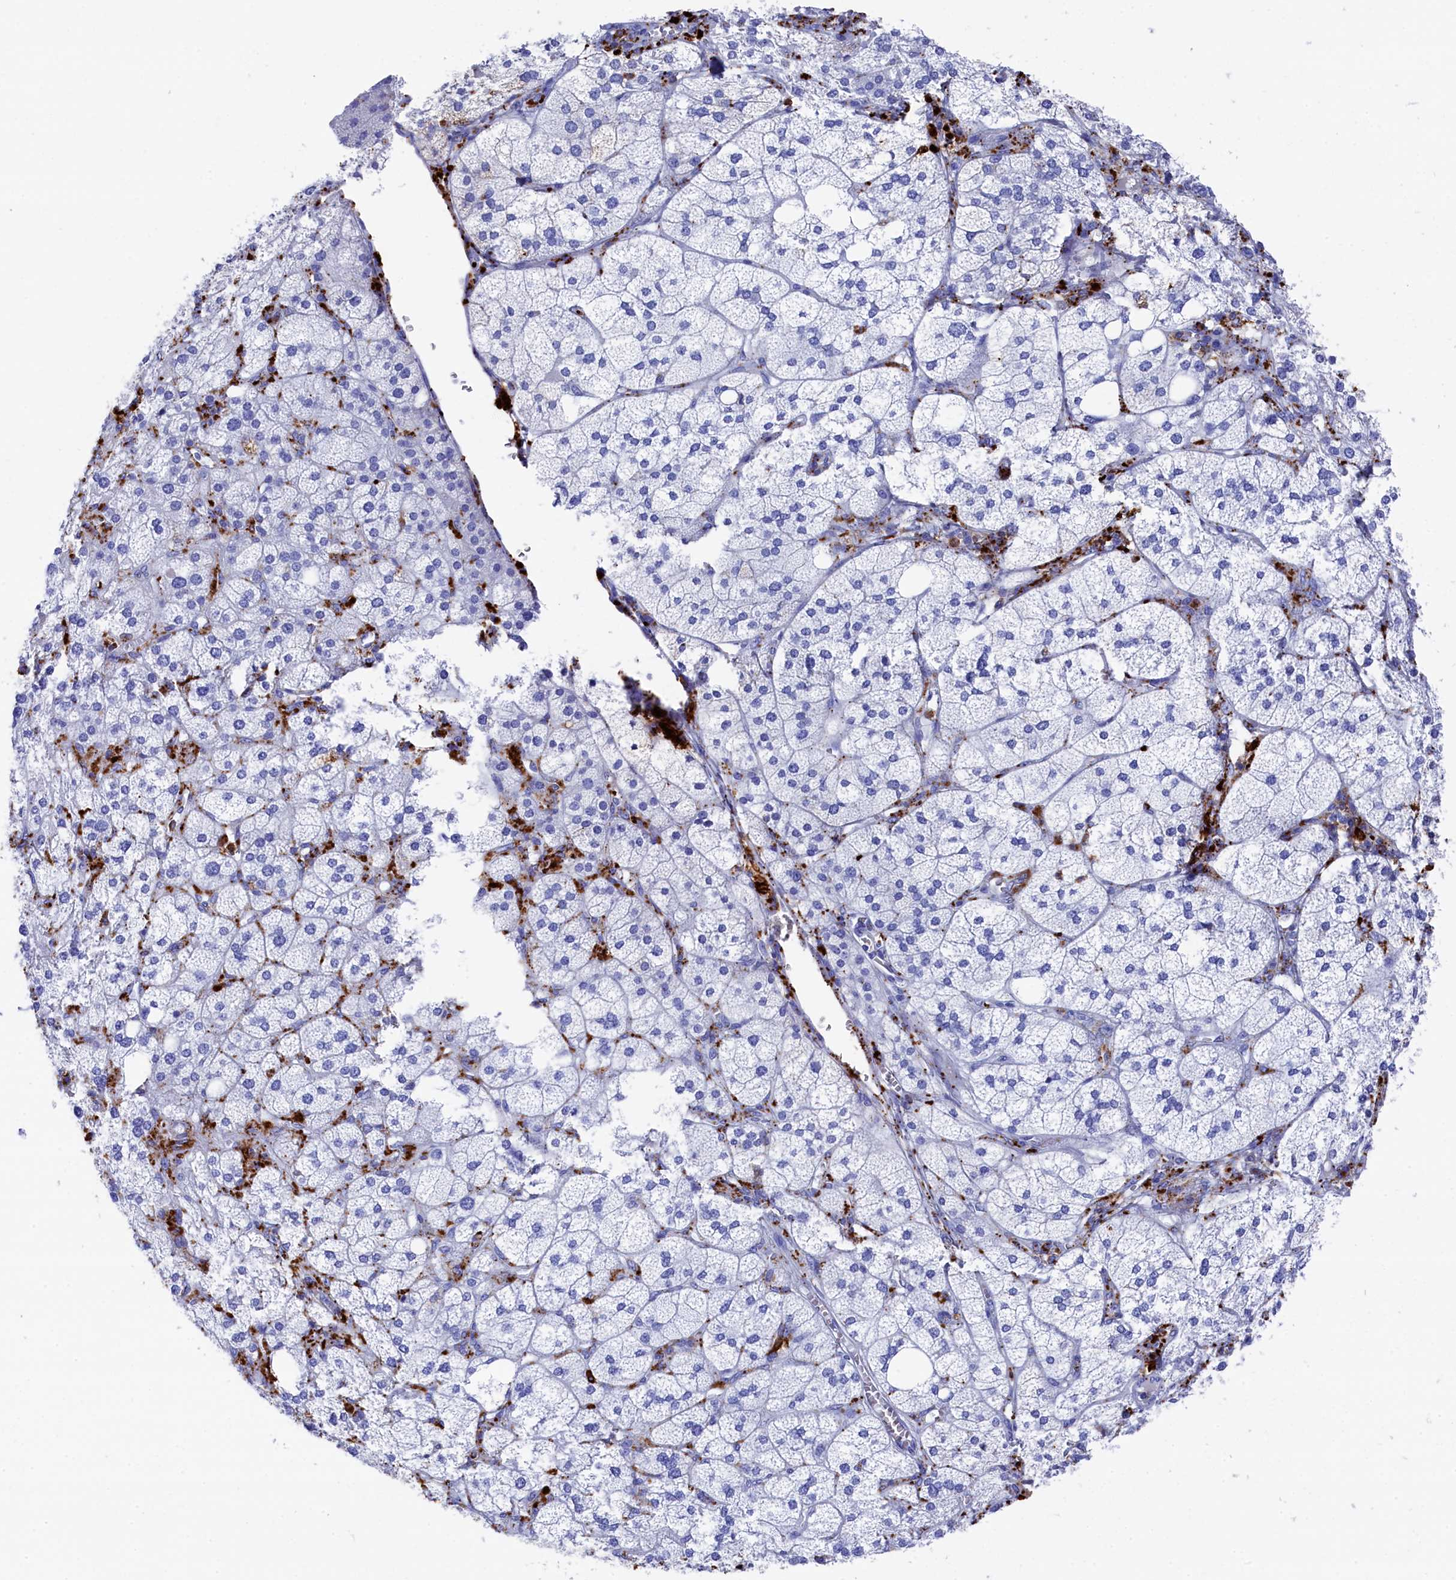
{"staining": {"intensity": "moderate", "quantity": "<25%", "location": "cytoplasmic/membranous"}, "tissue": "adrenal gland", "cell_type": "Glandular cells", "image_type": "normal", "snomed": [{"axis": "morphology", "description": "Normal tissue, NOS"}, {"axis": "topography", "description": "Adrenal gland"}], "caption": "Glandular cells exhibit low levels of moderate cytoplasmic/membranous positivity in about <25% of cells in benign human adrenal gland.", "gene": "PLAC8", "patient": {"sex": "female", "age": 61}}